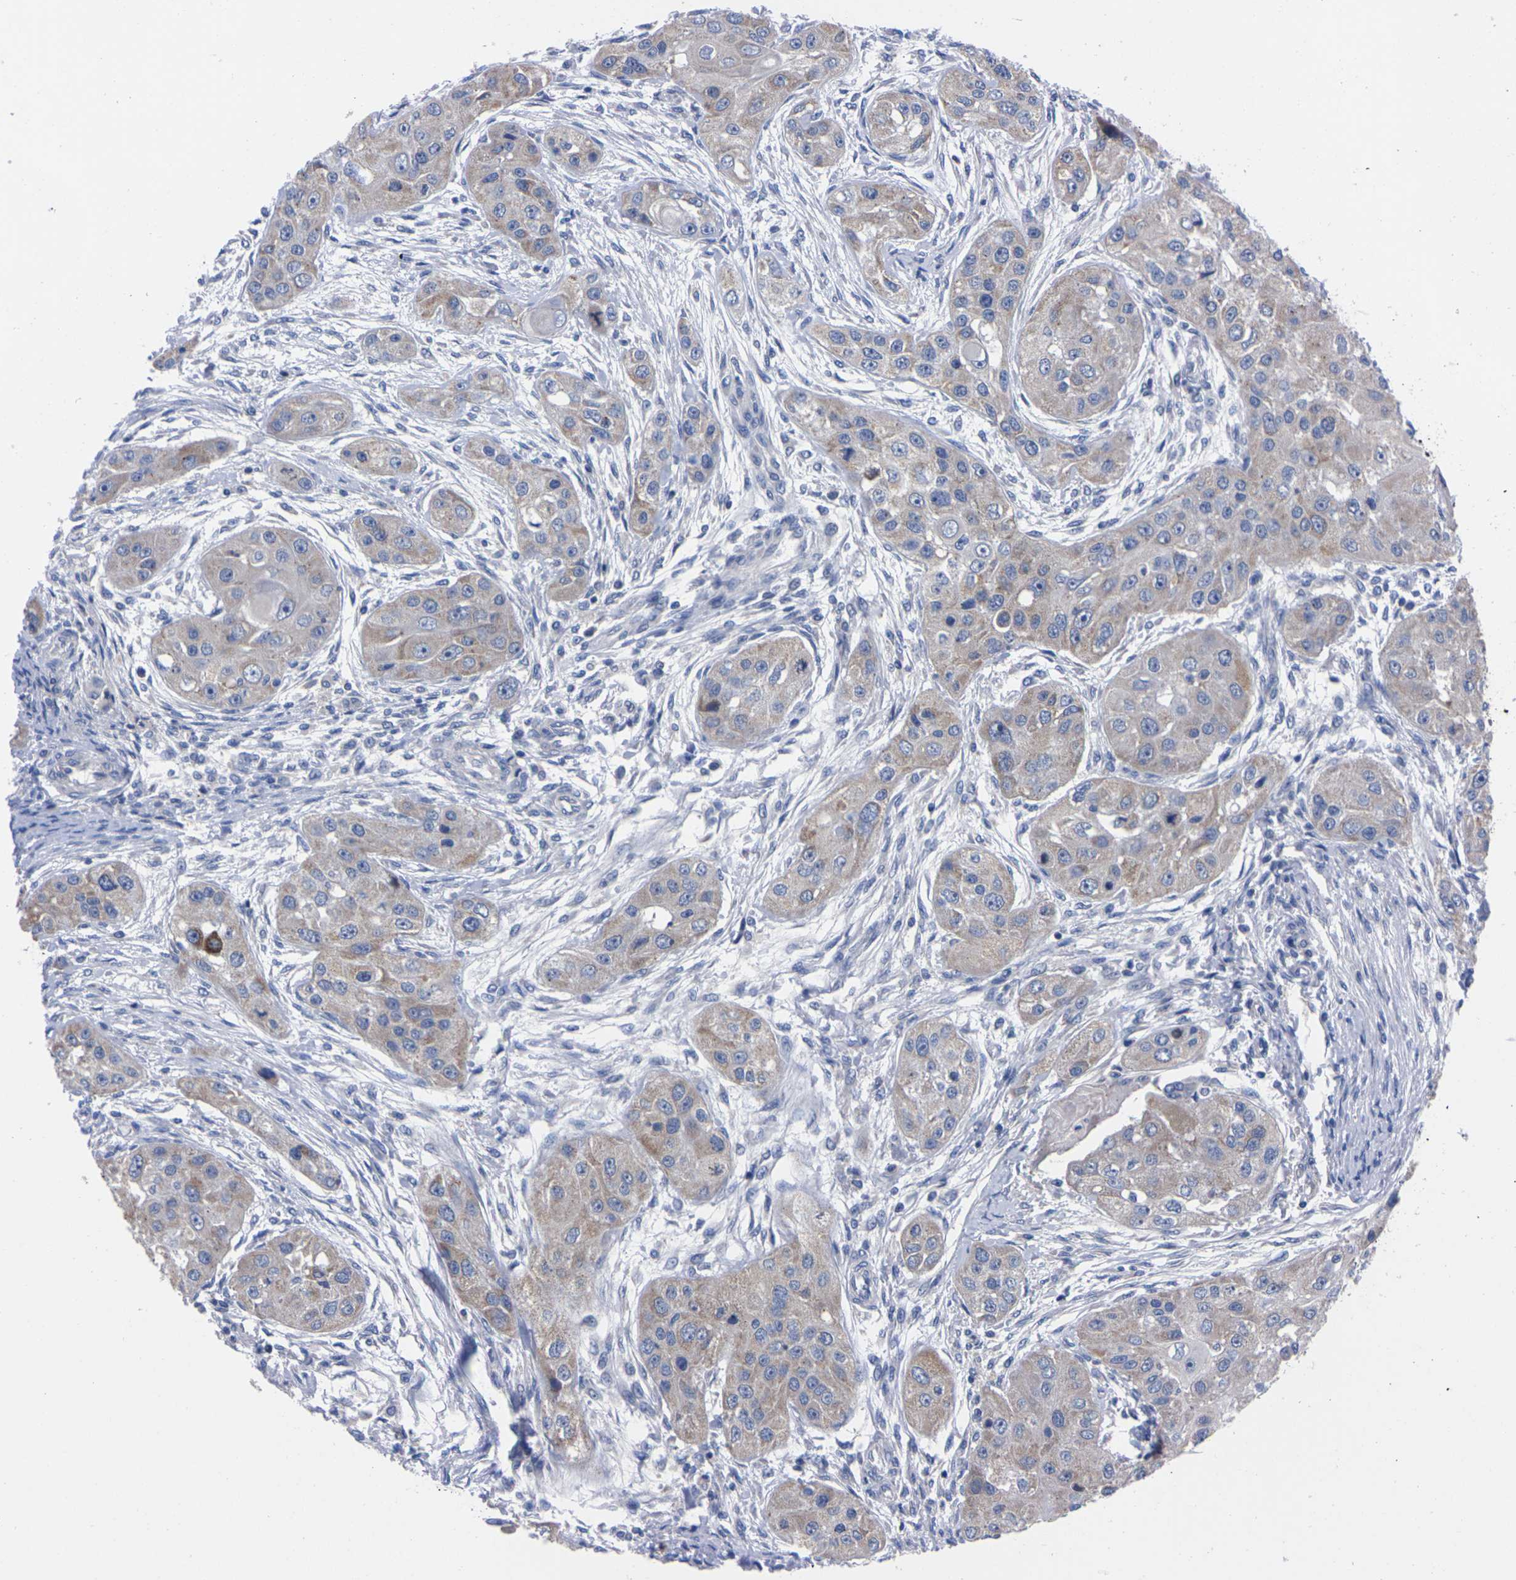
{"staining": {"intensity": "weak", "quantity": "<25%", "location": "cytoplasmic/membranous"}, "tissue": "head and neck cancer", "cell_type": "Tumor cells", "image_type": "cancer", "snomed": [{"axis": "morphology", "description": "Normal tissue, NOS"}, {"axis": "morphology", "description": "Squamous cell carcinoma, NOS"}, {"axis": "topography", "description": "Skeletal muscle"}, {"axis": "topography", "description": "Head-Neck"}], "caption": "A micrograph of human head and neck cancer (squamous cell carcinoma) is negative for staining in tumor cells.", "gene": "FAM210A", "patient": {"sex": "male", "age": 51}}